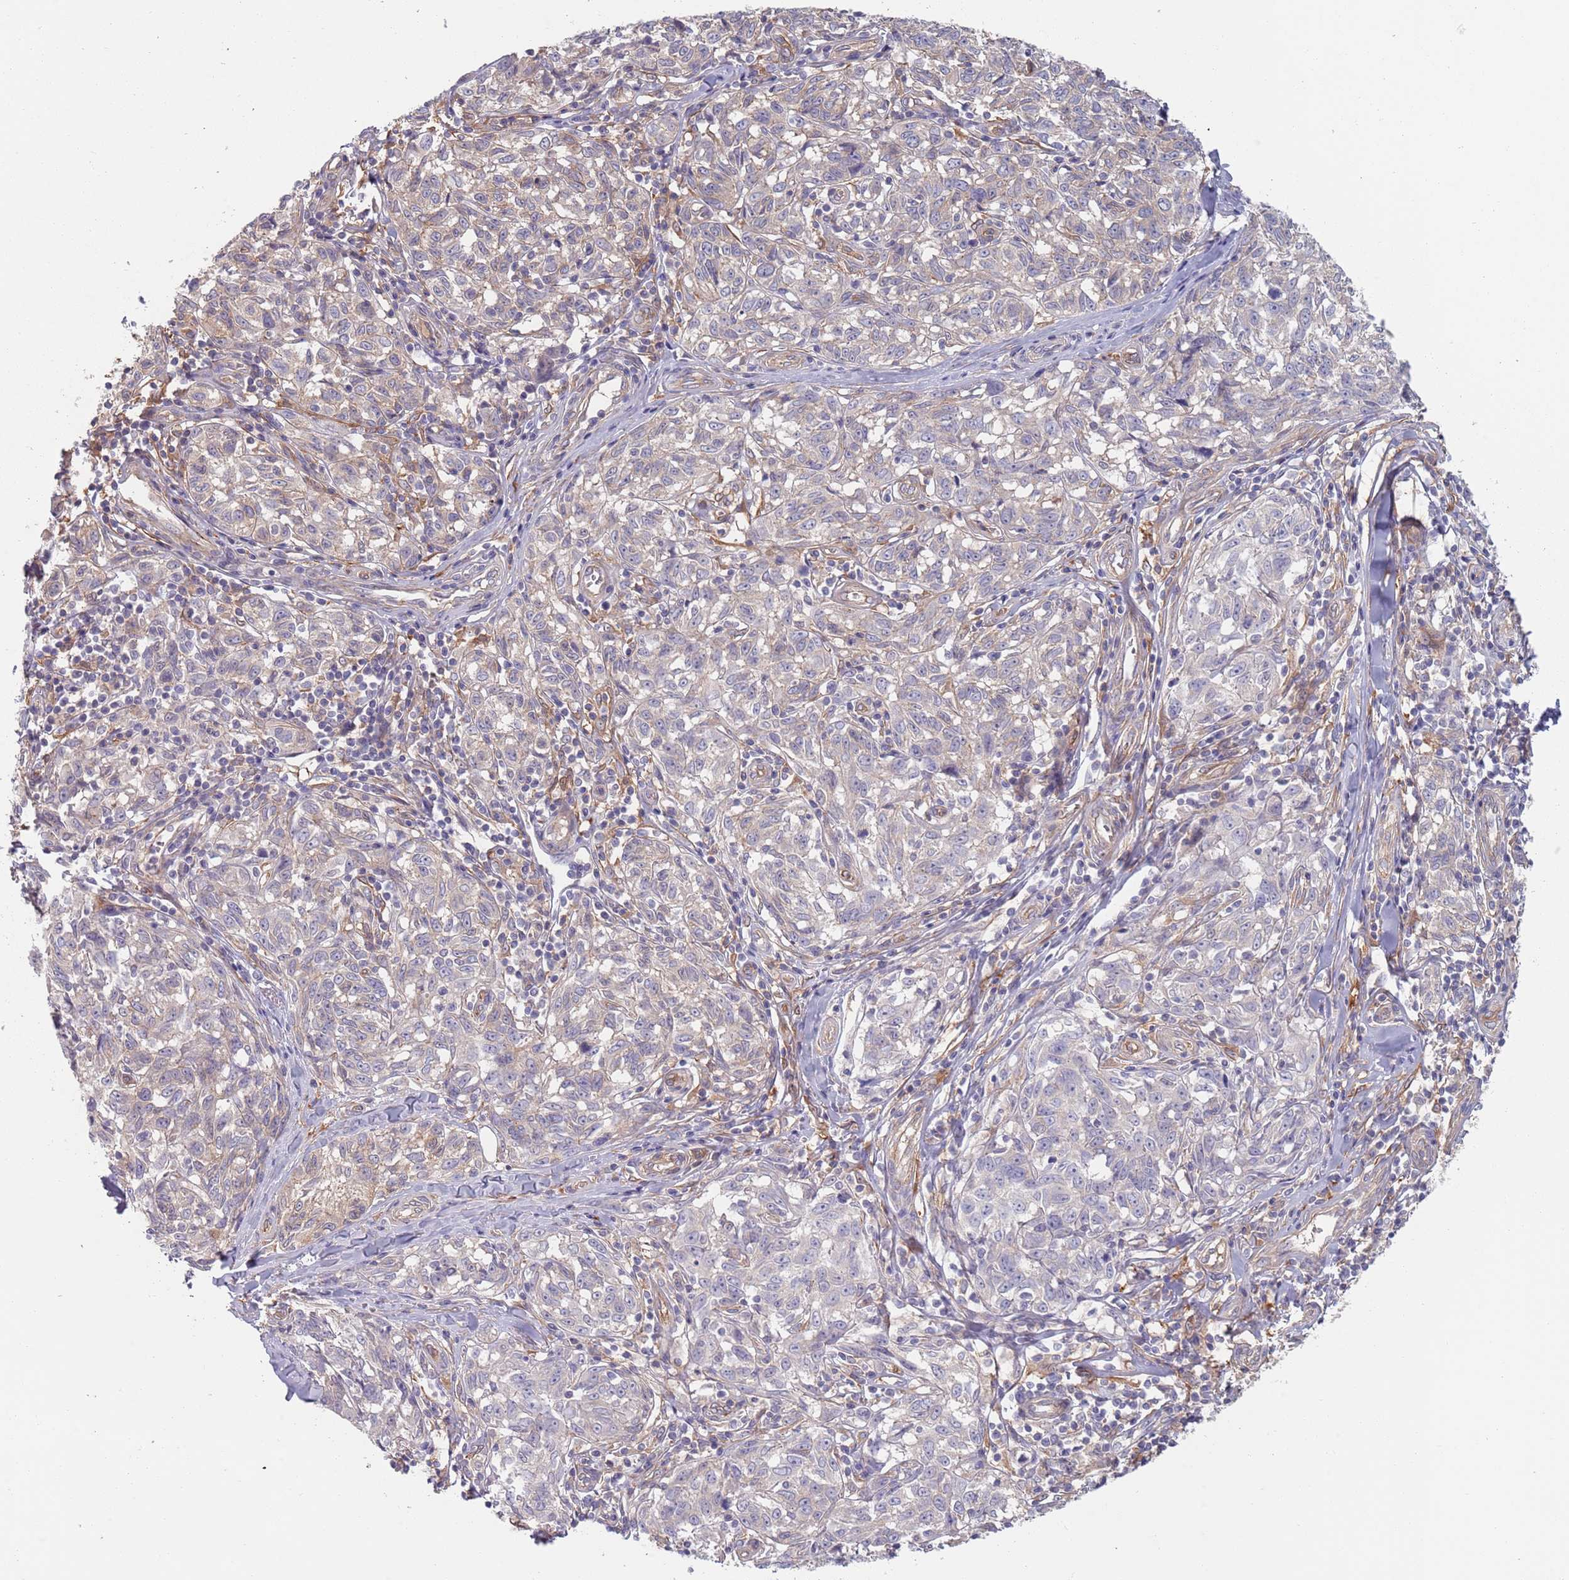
{"staining": {"intensity": "negative", "quantity": "none", "location": "none"}, "tissue": "melanoma", "cell_type": "Tumor cells", "image_type": "cancer", "snomed": [{"axis": "morphology", "description": "Normal tissue, NOS"}, {"axis": "morphology", "description": "Malignant melanoma, NOS"}, {"axis": "topography", "description": "Skin"}], "caption": "Melanoma stained for a protein using IHC demonstrates no expression tumor cells.", "gene": "APPL2", "patient": {"sex": "female", "age": 64}}